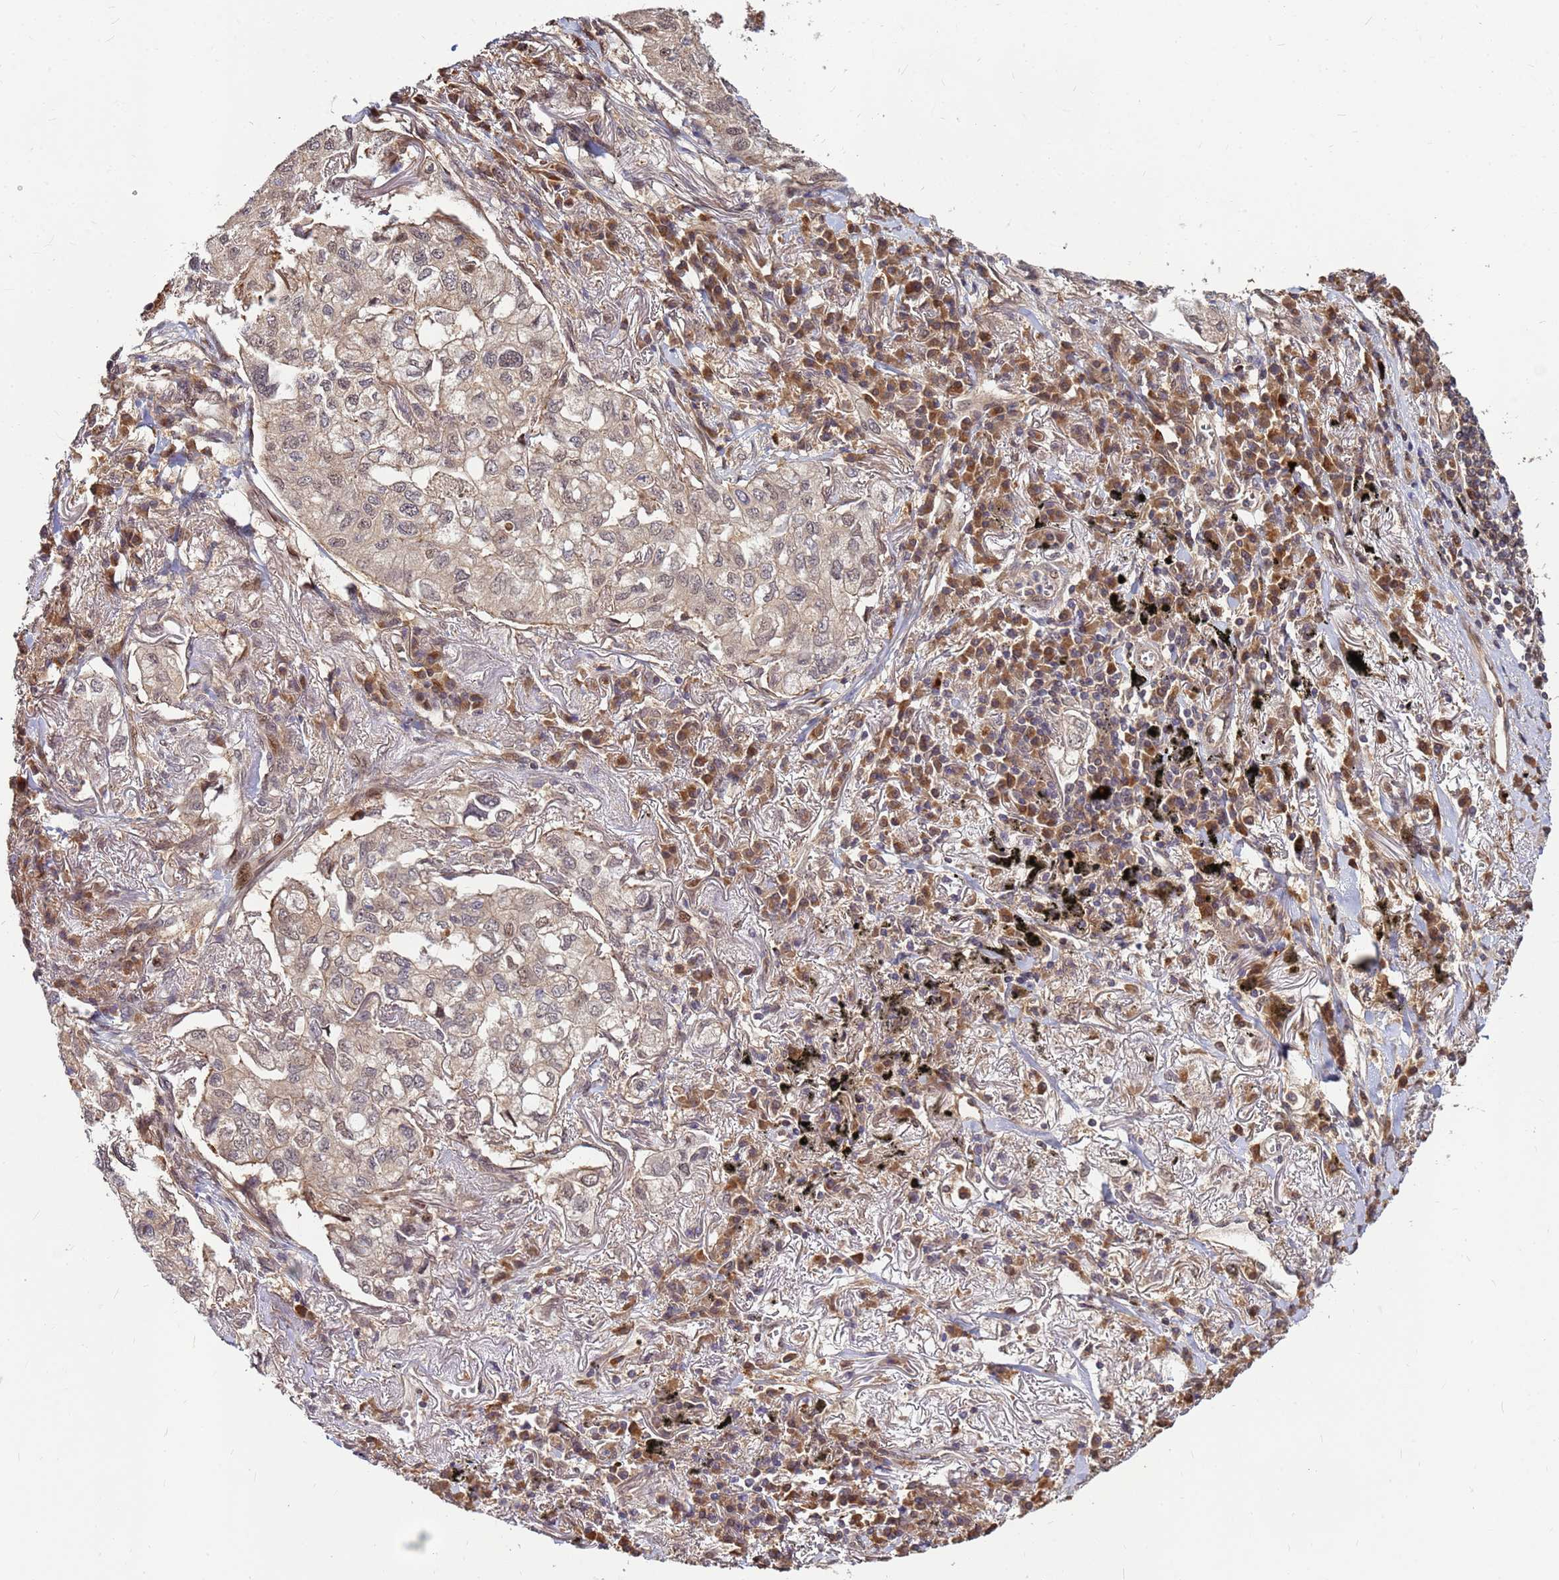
{"staining": {"intensity": "weak", "quantity": "25%-75%", "location": "cytoplasmic/membranous,nuclear"}, "tissue": "lung cancer", "cell_type": "Tumor cells", "image_type": "cancer", "snomed": [{"axis": "morphology", "description": "Adenocarcinoma, NOS"}, {"axis": "topography", "description": "Lung"}], "caption": "Immunohistochemical staining of human lung cancer displays low levels of weak cytoplasmic/membranous and nuclear staining in about 25%-75% of tumor cells.", "gene": "DUS4L", "patient": {"sex": "male", "age": 65}}